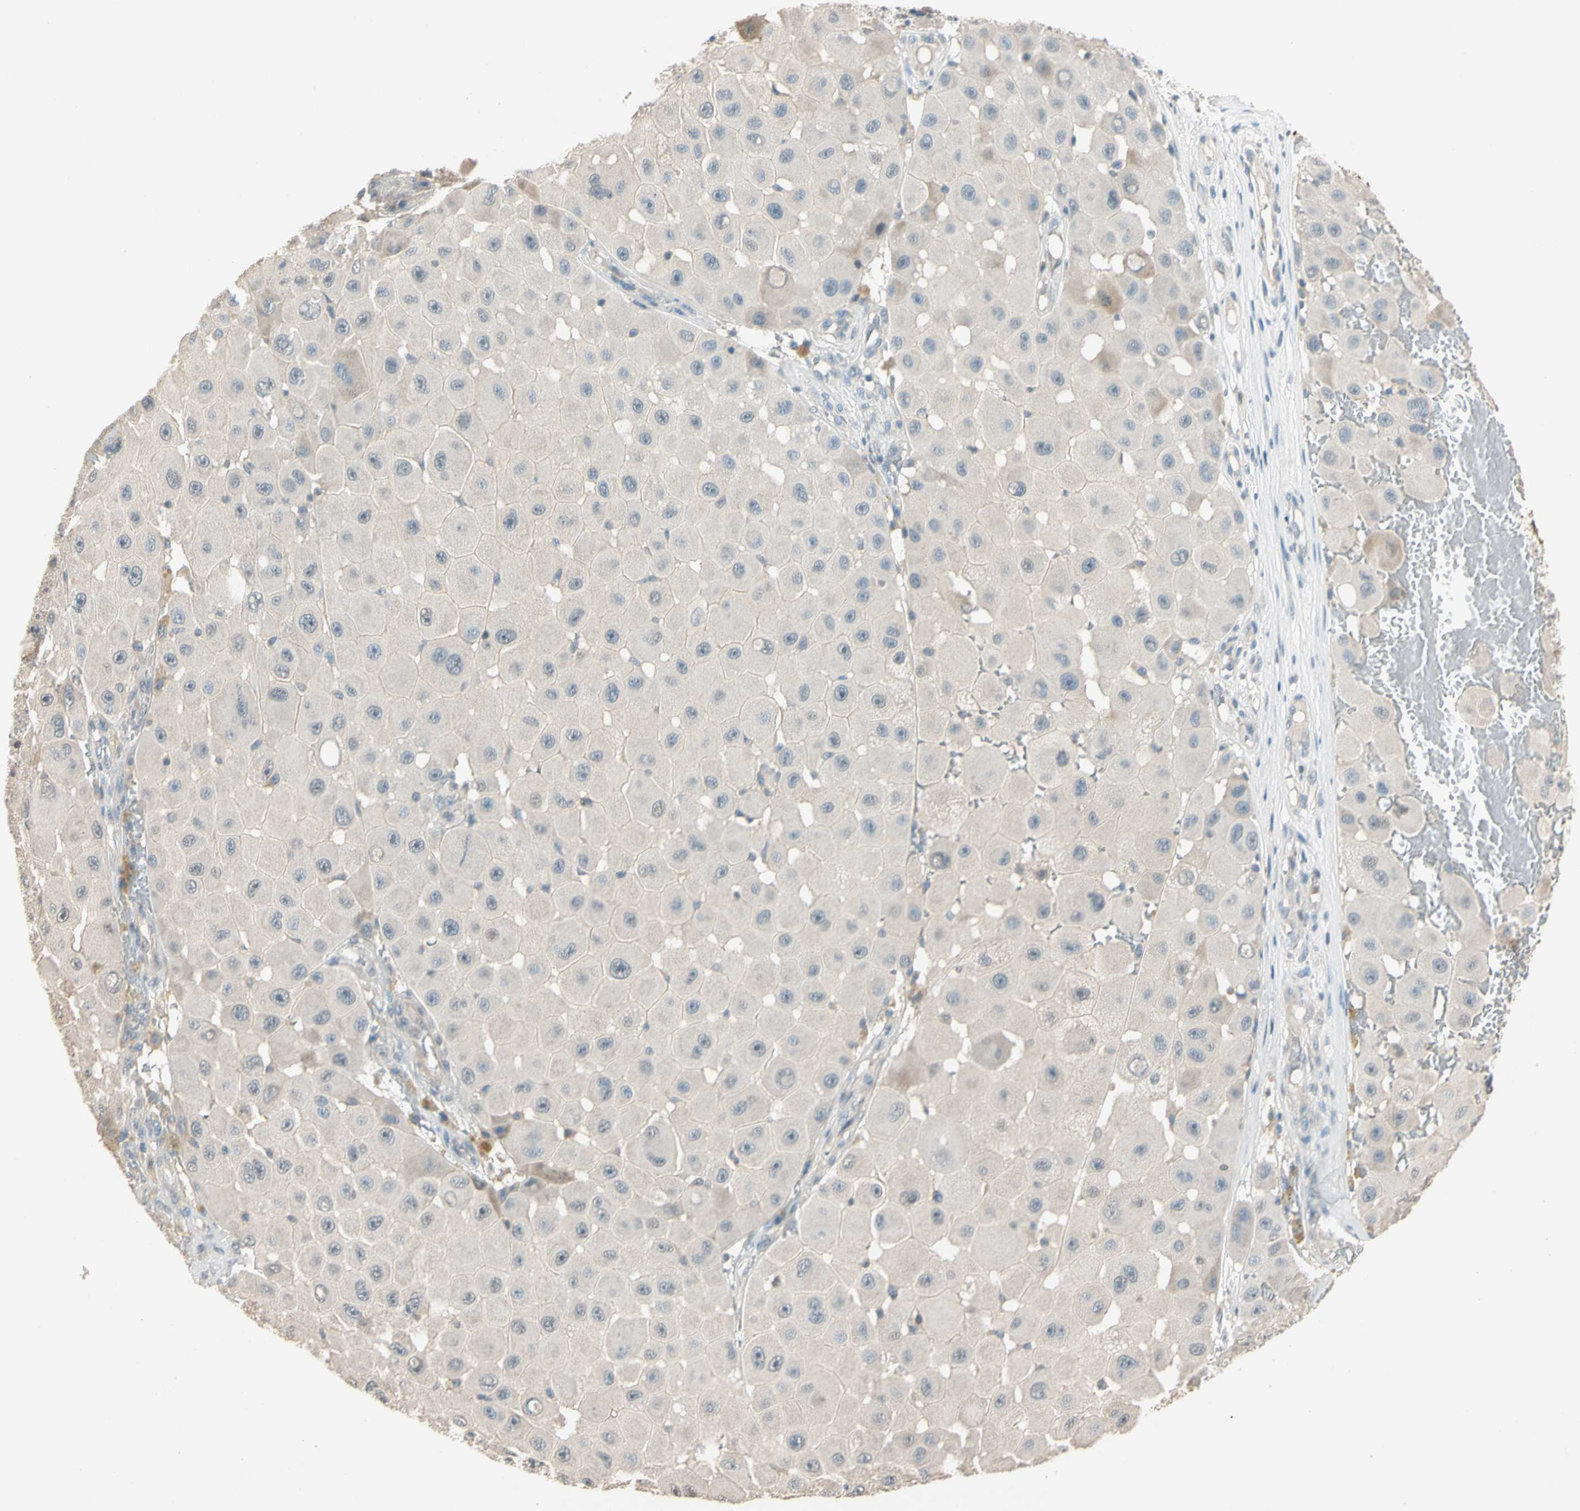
{"staining": {"intensity": "weak", "quantity": "<25%", "location": "cytoplasmic/membranous"}, "tissue": "melanoma", "cell_type": "Tumor cells", "image_type": "cancer", "snomed": [{"axis": "morphology", "description": "Malignant melanoma, NOS"}, {"axis": "topography", "description": "Skin"}], "caption": "The image demonstrates no significant expression in tumor cells of melanoma. The staining was performed using DAB to visualize the protein expression in brown, while the nuclei were stained in blue with hematoxylin (Magnification: 20x).", "gene": "MAP3K7", "patient": {"sex": "female", "age": 81}}